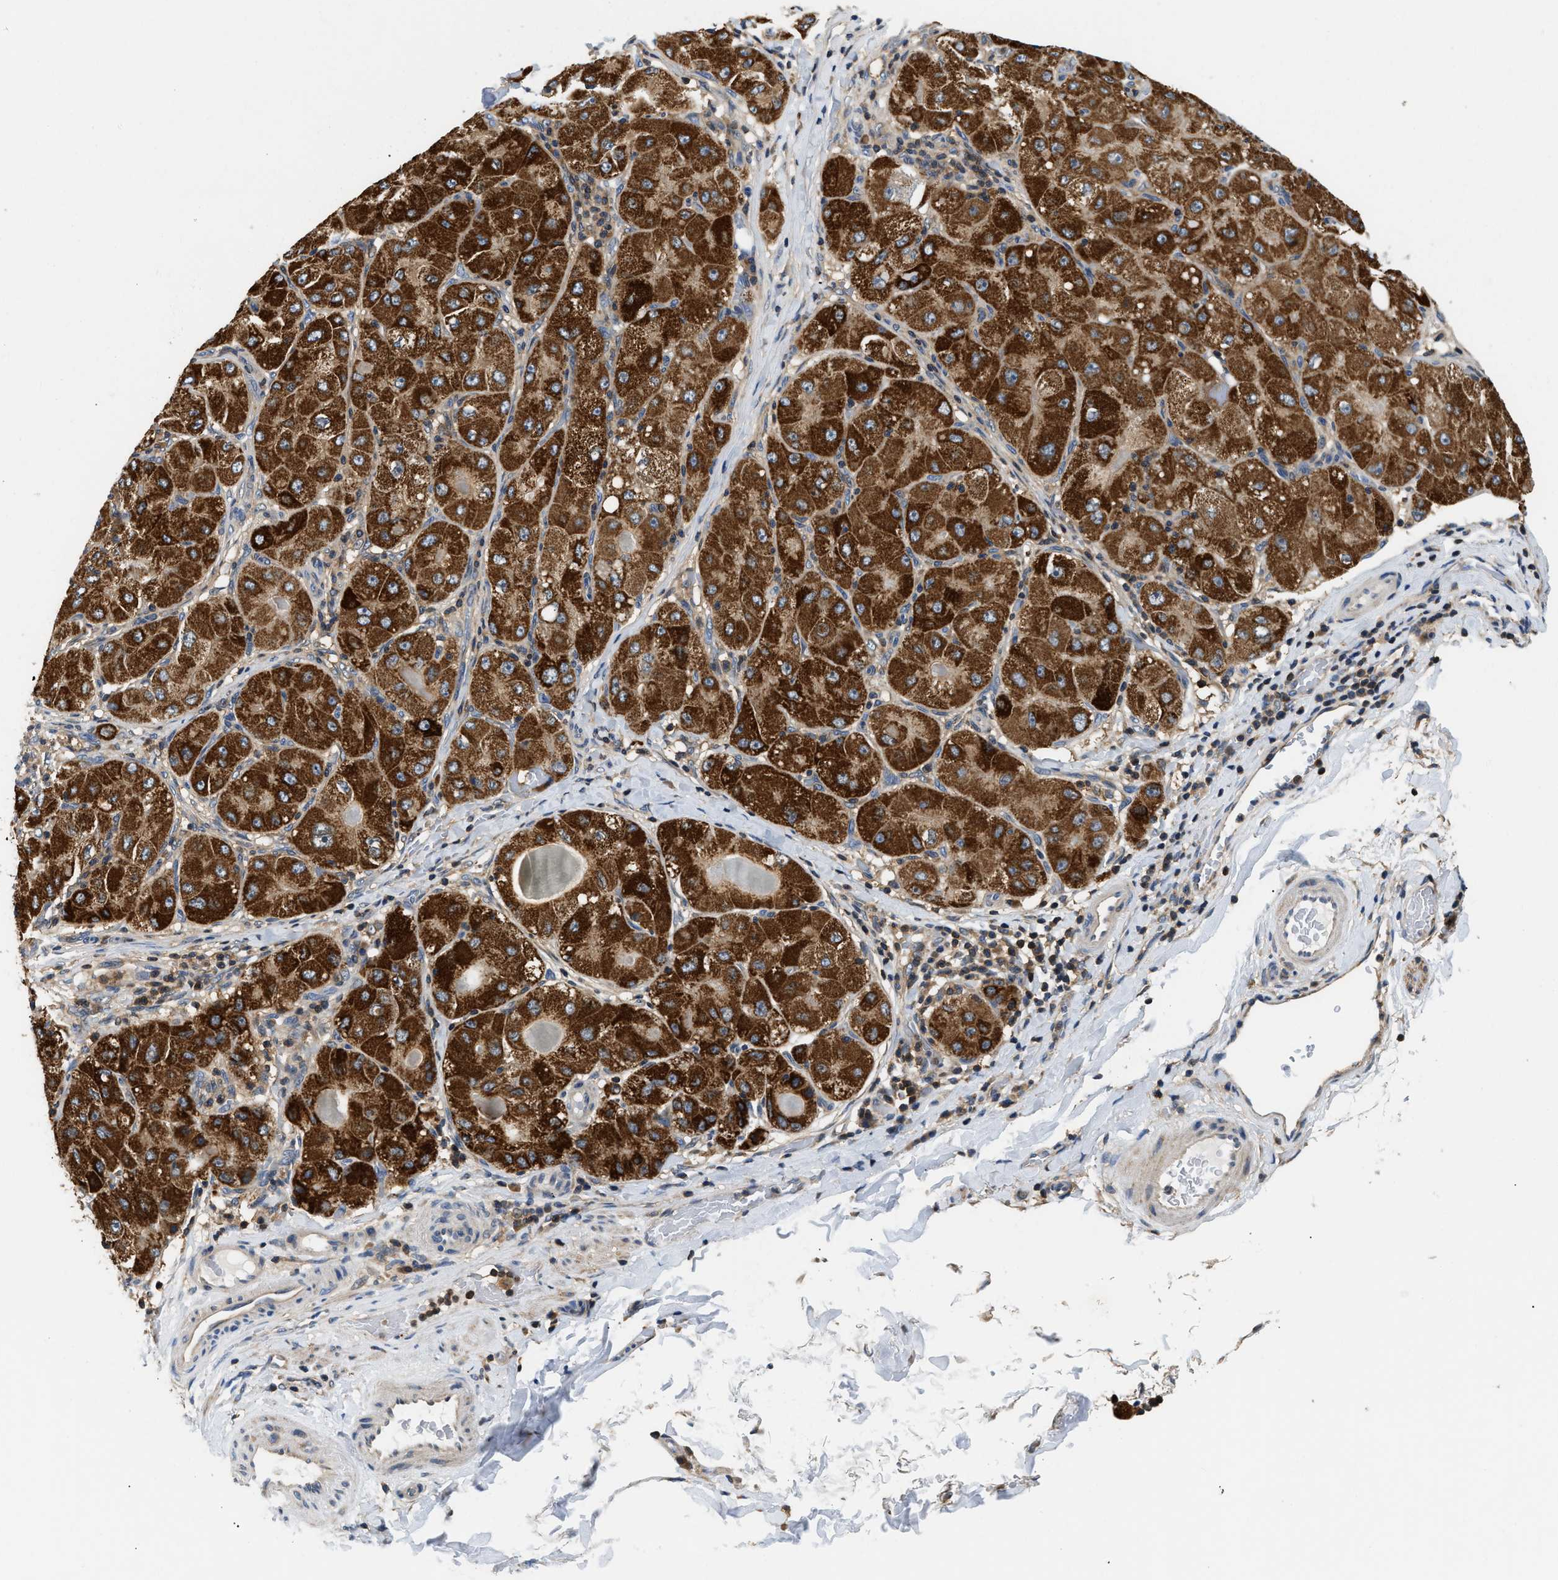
{"staining": {"intensity": "strong", "quantity": ">75%", "location": "cytoplasmic/membranous"}, "tissue": "liver cancer", "cell_type": "Tumor cells", "image_type": "cancer", "snomed": [{"axis": "morphology", "description": "Carcinoma, Hepatocellular, NOS"}, {"axis": "topography", "description": "Liver"}], "caption": "This is an image of IHC staining of liver hepatocellular carcinoma, which shows strong expression in the cytoplasmic/membranous of tumor cells.", "gene": "CCM2", "patient": {"sex": "male", "age": 80}}